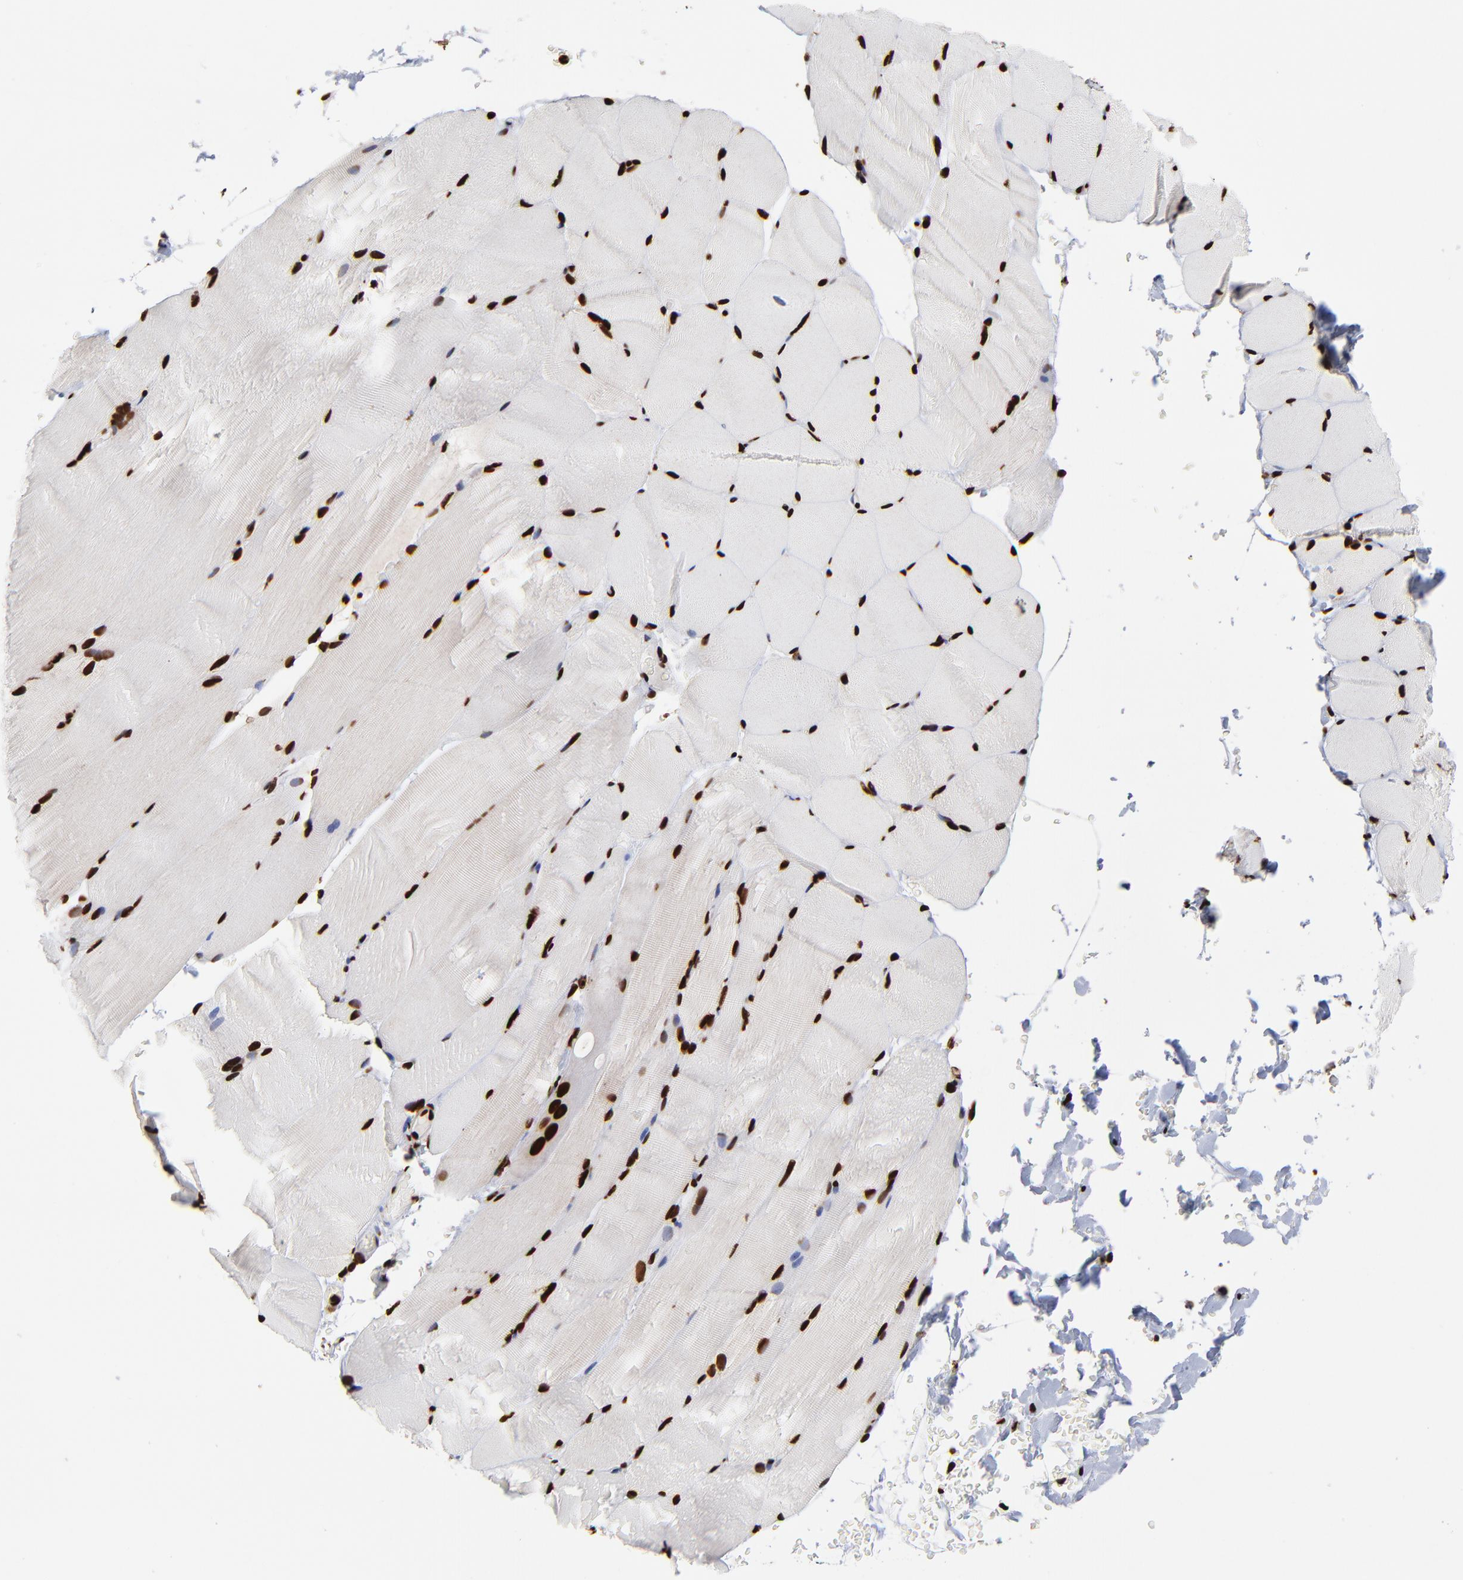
{"staining": {"intensity": "strong", "quantity": ">75%", "location": "nuclear"}, "tissue": "skeletal muscle", "cell_type": "Myocytes", "image_type": "normal", "snomed": [{"axis": "morphology", "description": "Normal tissue, NOS"}, {"axis": "topography", "description": "Skeletal muscle"}, {"axis": "topography", "description": "Parathyroid gland"}], "caption": "This micrograph reveals IHC staining of unremarkable human skeletal muscle, with high strong nuclear positivity in about >75% of myocytes.", "gene": "ZNF544", "patient": {"sex": "female", "age": 37}}